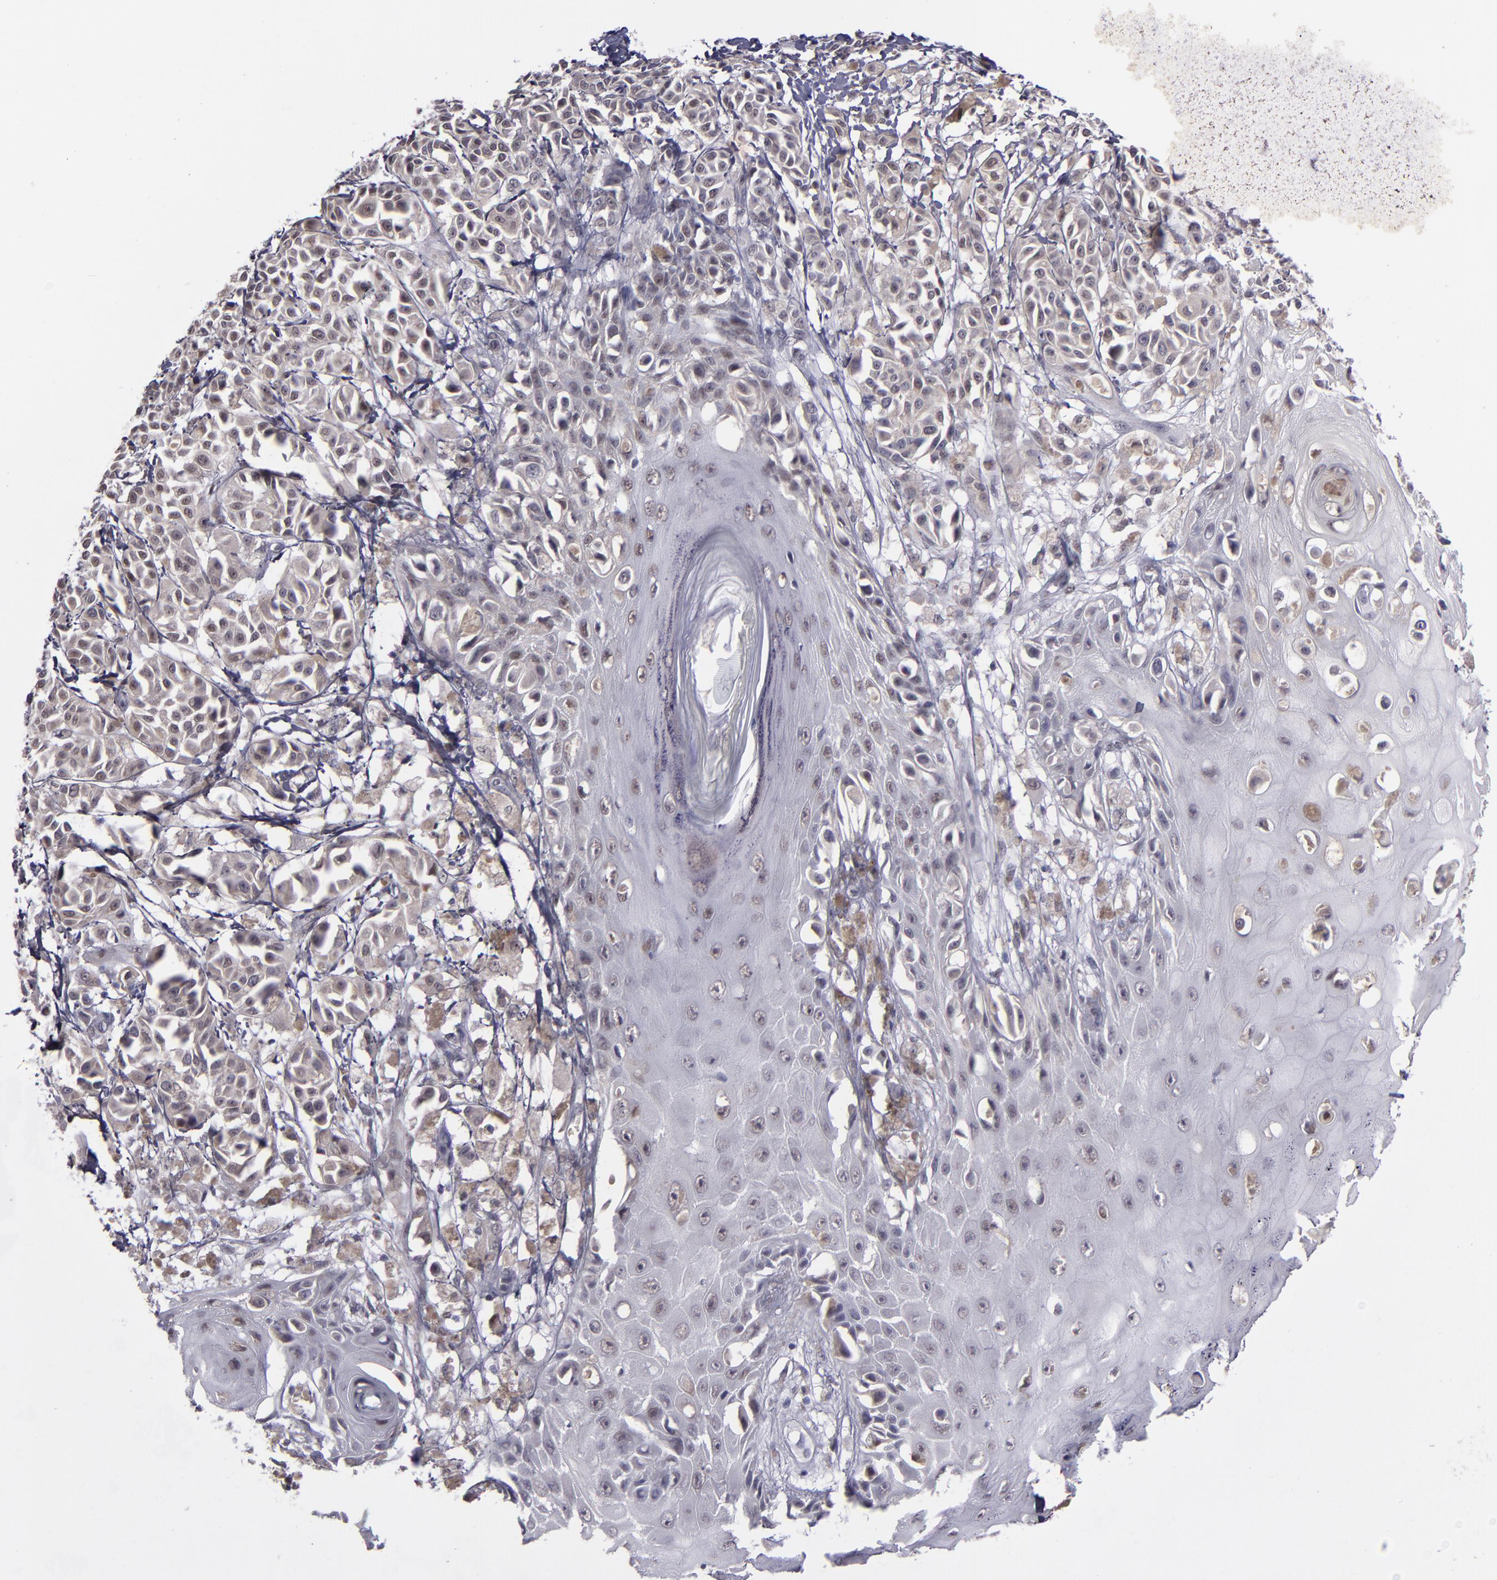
{"staining": {"intensity": "weak", "quantity": "25%-75%", "location": "nuclear"}, "tissue": "melanoma", "cell_type": "Tumor cells", "image_type": "cancer", "snomed": [{"axis": "morphology", "description": "Malignant melanoma, NOS"}, {"axis": "topography", "description": "Skin"}], "caption": "Immunohistochemical staining of human malignant melanoma displays low levels of weak nuclear staining in approximately 25%-75% of tumor cells. Using DAB (3,3'-diaminobenzidine) (brown) and hematoxylin (blue) stains, captured at high magnification using brightfield microscopy.", "gene": "OTUB2", "patient": {"sex": "male", "age": 76}}